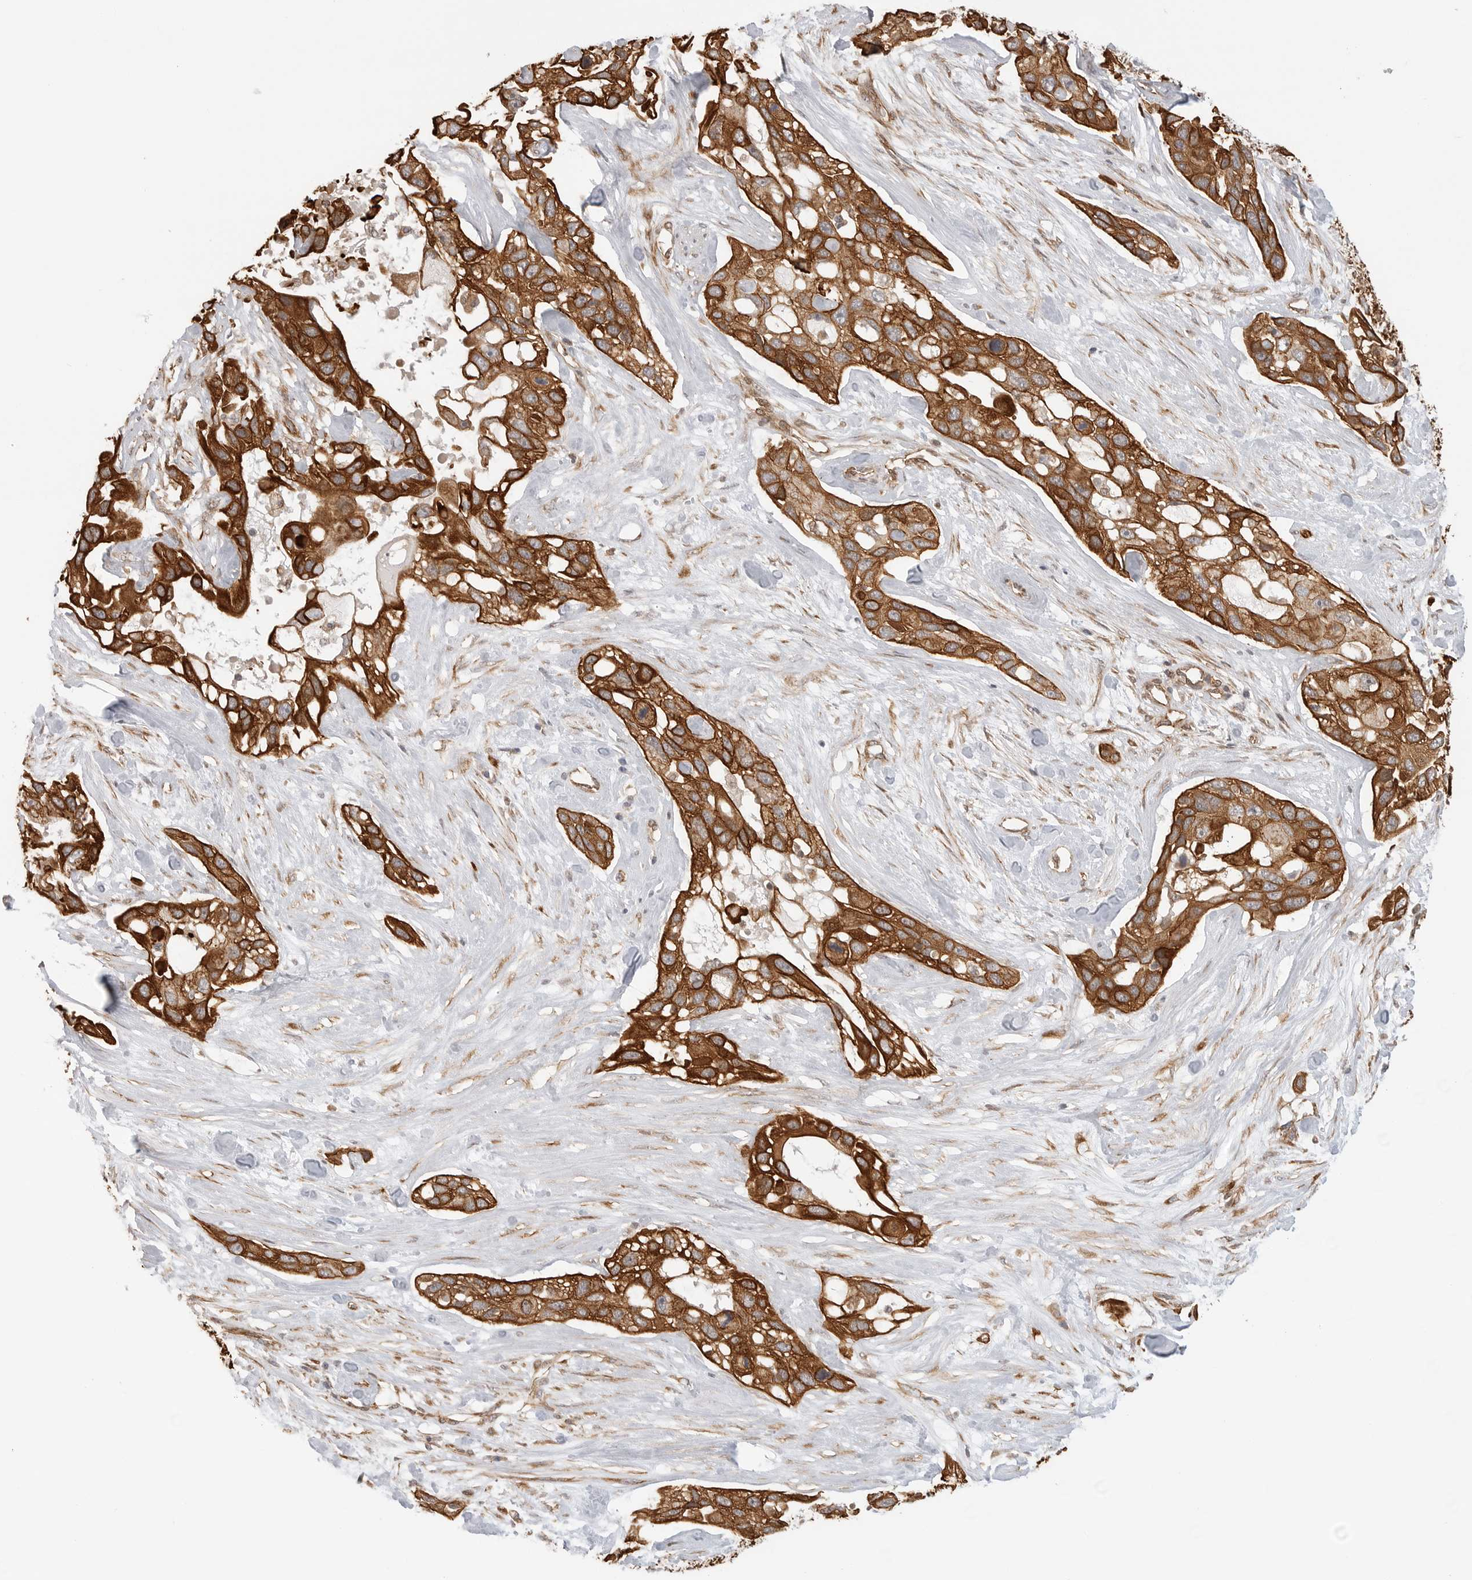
{"staining": {"intensity": "strong", "quantity": ">75%", "location": "cytoplasmic/membranous"}, "tissue": "pancreatic cancer", "cell_type": "Tumor cells", "image_type": "cancer", "snomed": [{"axis": "morphology", "description": "Adenocarcinoma, NOS"}, {"axis": "topography", "description": "Pancreas"}], "caption": "A photomicrograph of pancreatic cancer (adenocarcinoma) stained for a protein reveals strong cytoplasmic/membranous brown staining in tumor cells.", "gene": "ATOH7", "patient": {"sex": "female", "age": 60}}